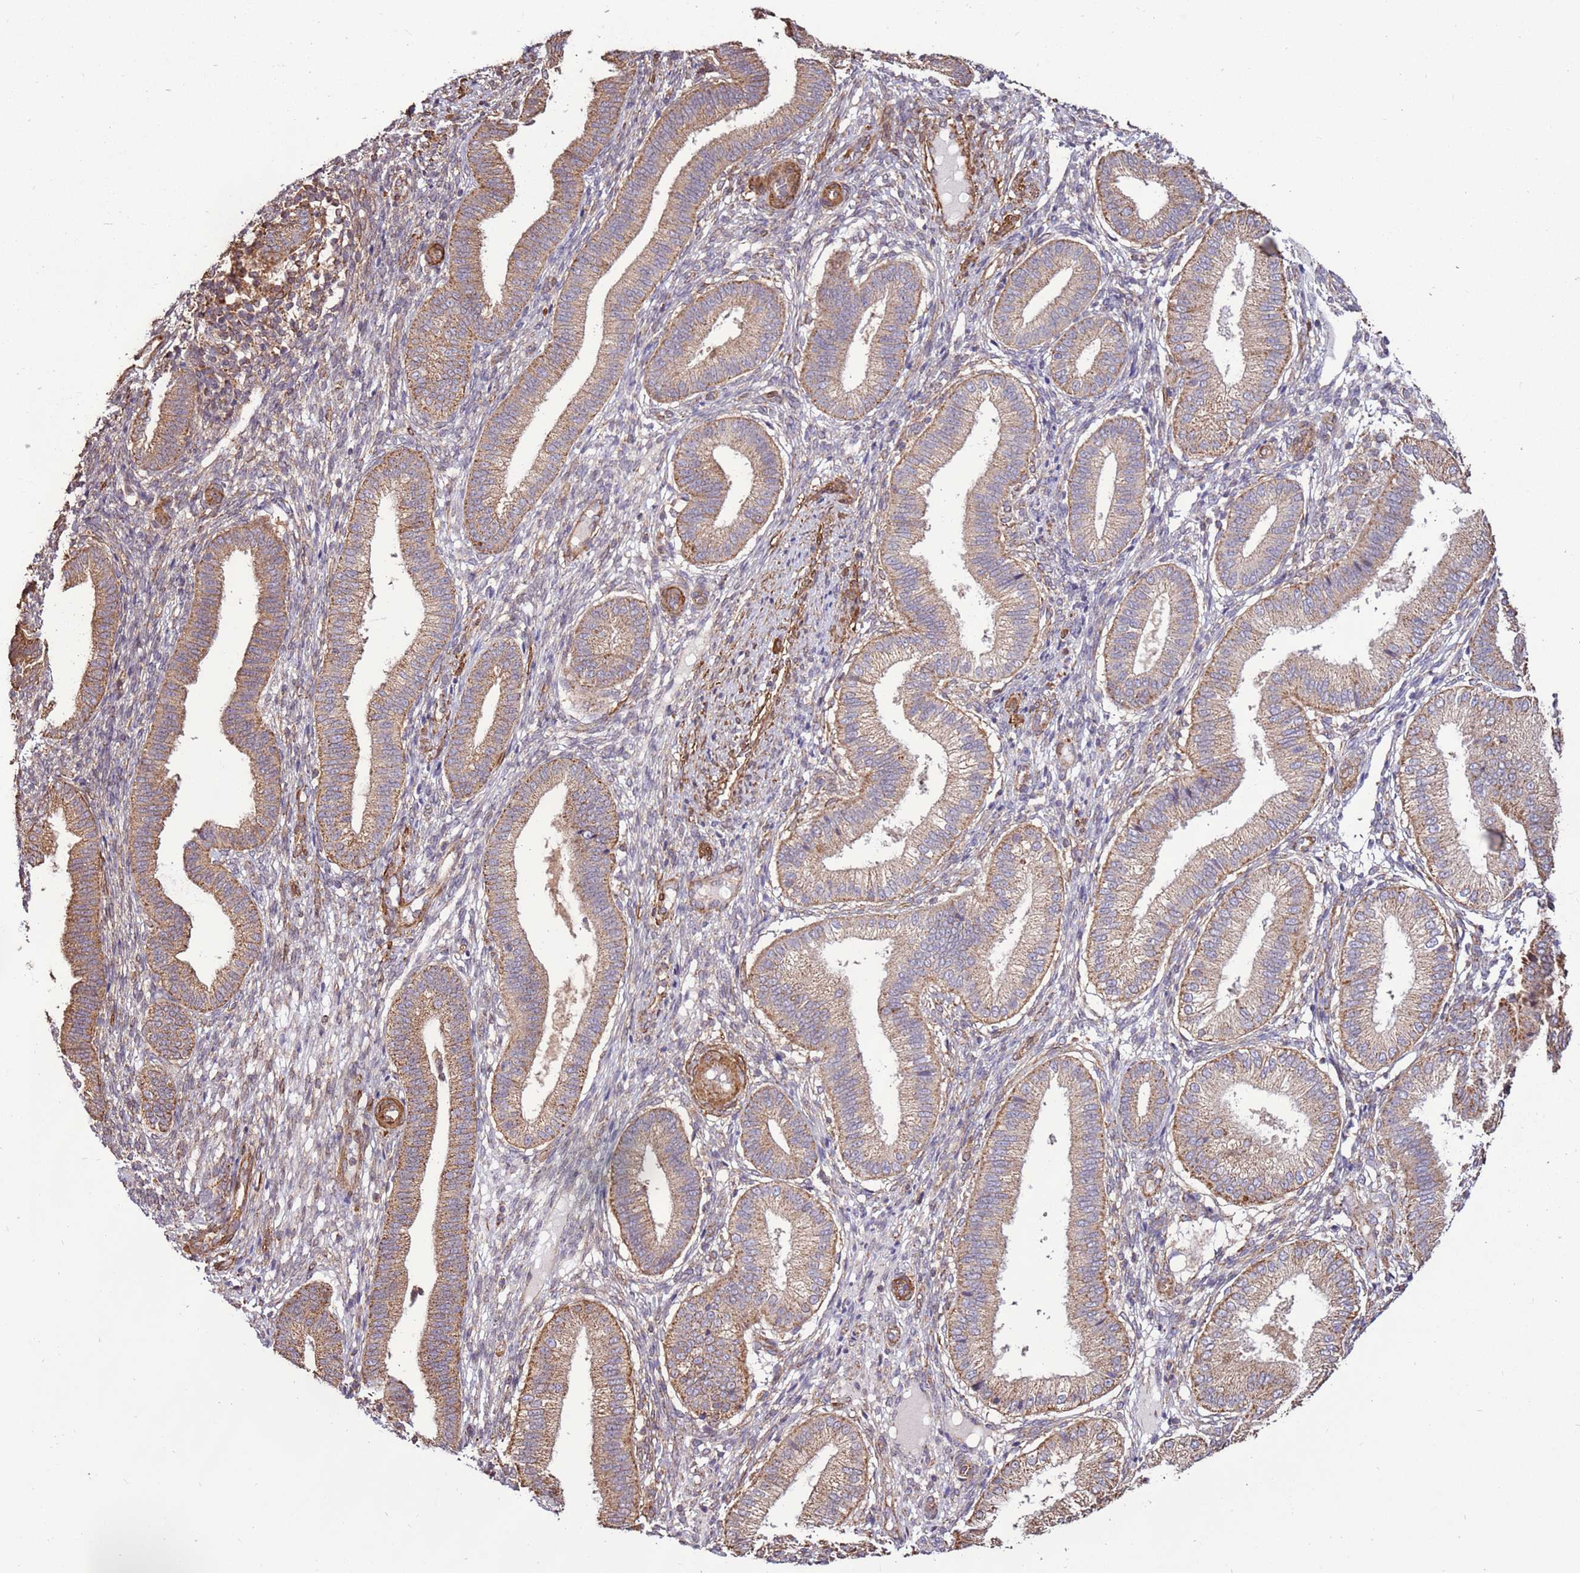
{"staining": {"intensity": "moderate", "quantity": "<25%", "location": "cytoplasmic/membranous"}, "tissue": "endometrium", "cell_type": "Cells in endometrial stroma", "image_type": "normal", "snomed": [{"axis": "morphology", "description": "Normal tissue, NOS"}, {"axis": "topography", "description": "Endometrium"}], "caption": "Protein expression analysis of unremarkable endometrium demonstrates moderate cytoplasmic/membranous expression in approximately <25% of cells in endometrial stroma.", "gene": "DDX59", "patient": {"sex": "female", "age": 39}}